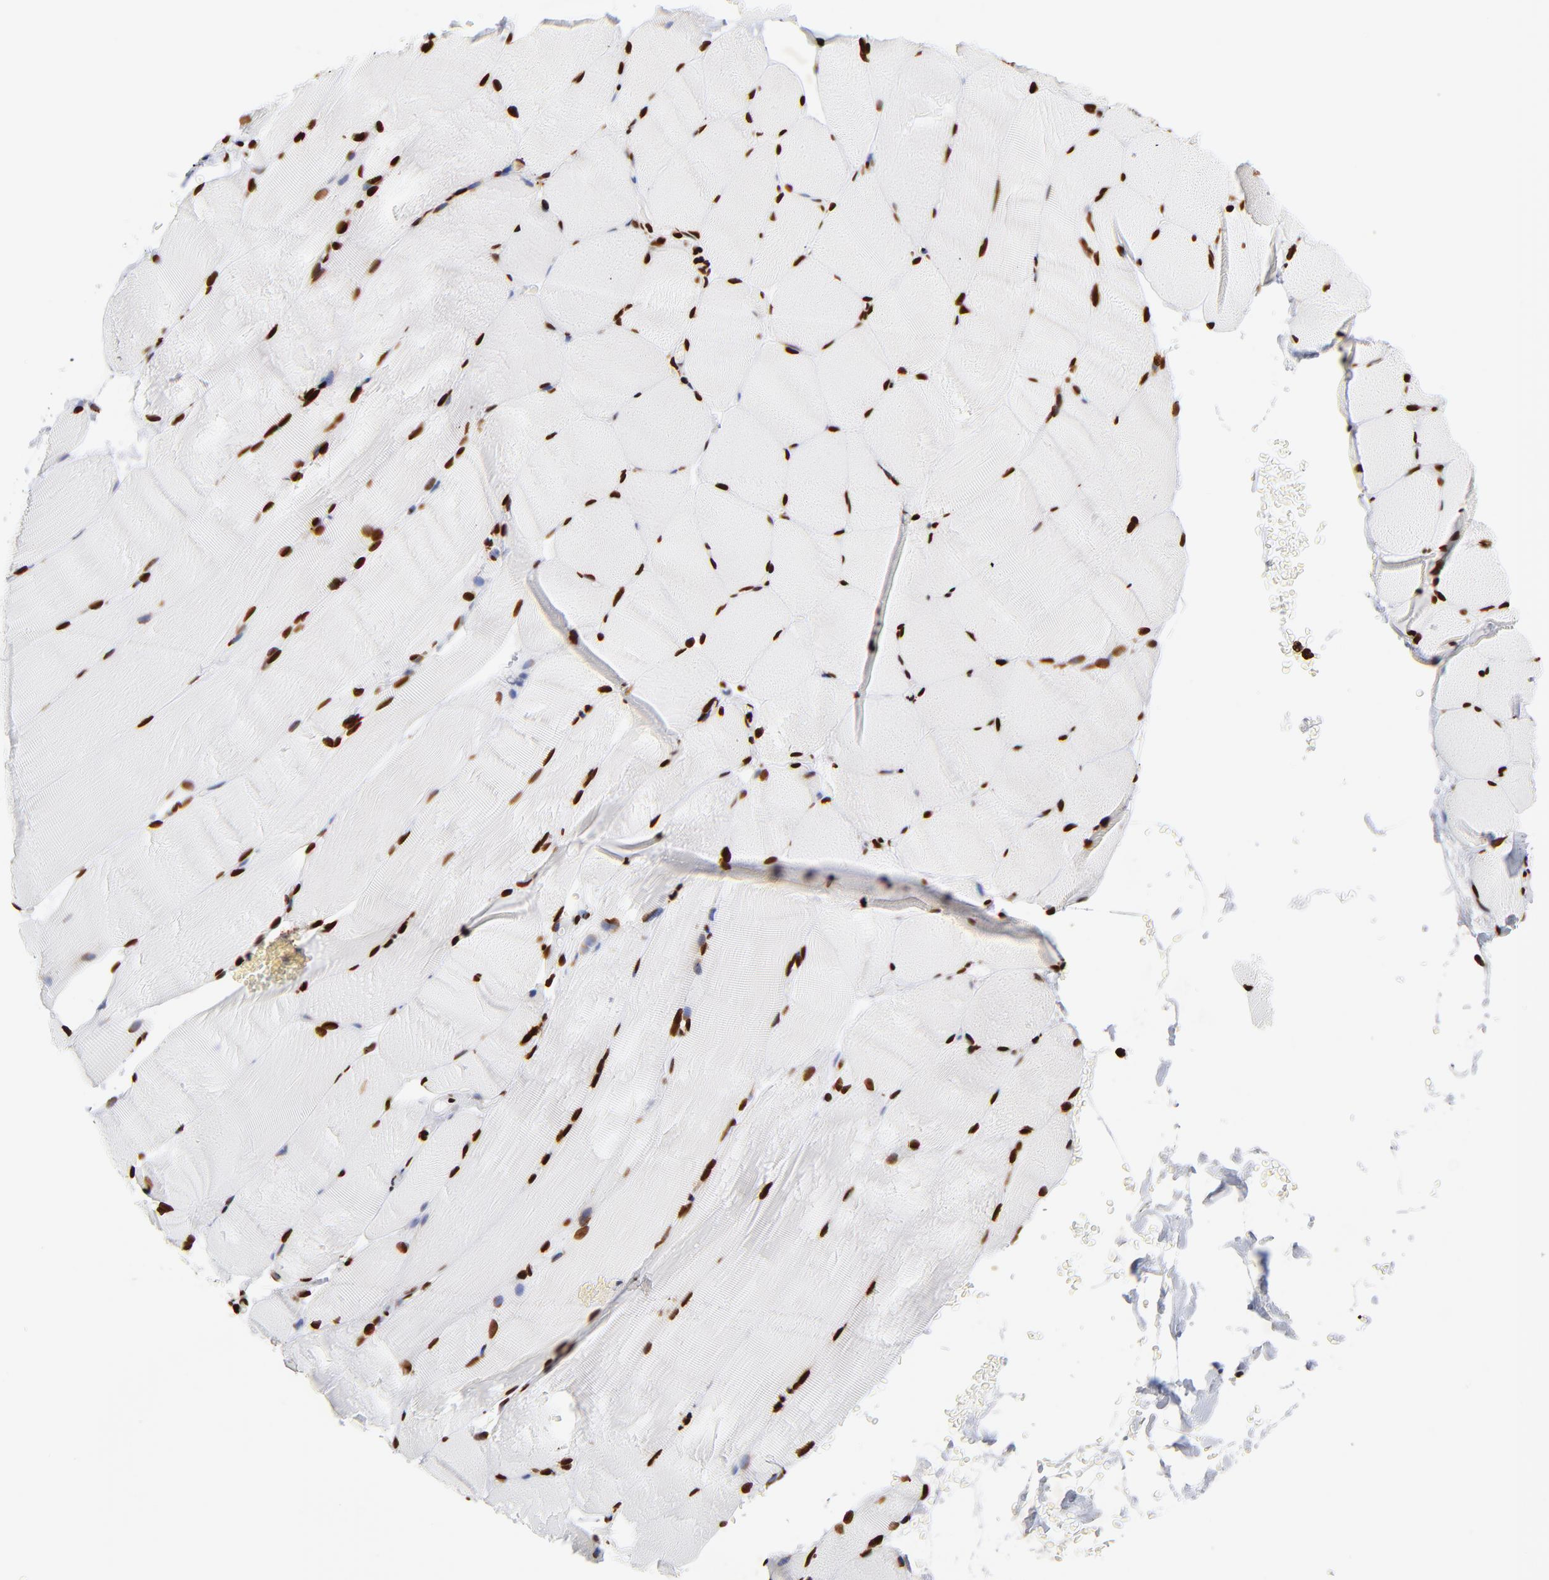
{"staining": {"intensity": "strong", "quantity": ">75%", "location": "nuclear"}, "tissue": "skeletal muscle", "cell_type": "Myocytes", "image_type": "normal", "snomed": [{"axis": "morphology", "description": "Normal tissue, NOS"}, {"axis": "topography", "description": "Skeletal muscle"}, {"axis": "topography", "description": "Parathyroid gland"}], "caption": "DAB (3,3'-diaminobenzidine) immunohistochemical staining of unremarkable human skeletal muscle reveals strong nuclear protein expression in about >75% of myocytes. (brown staining indicates protein expression, while blue staining denotes nuclei).", "gene": "FBH1", "patient": {"sex": "female", "age": 37}}